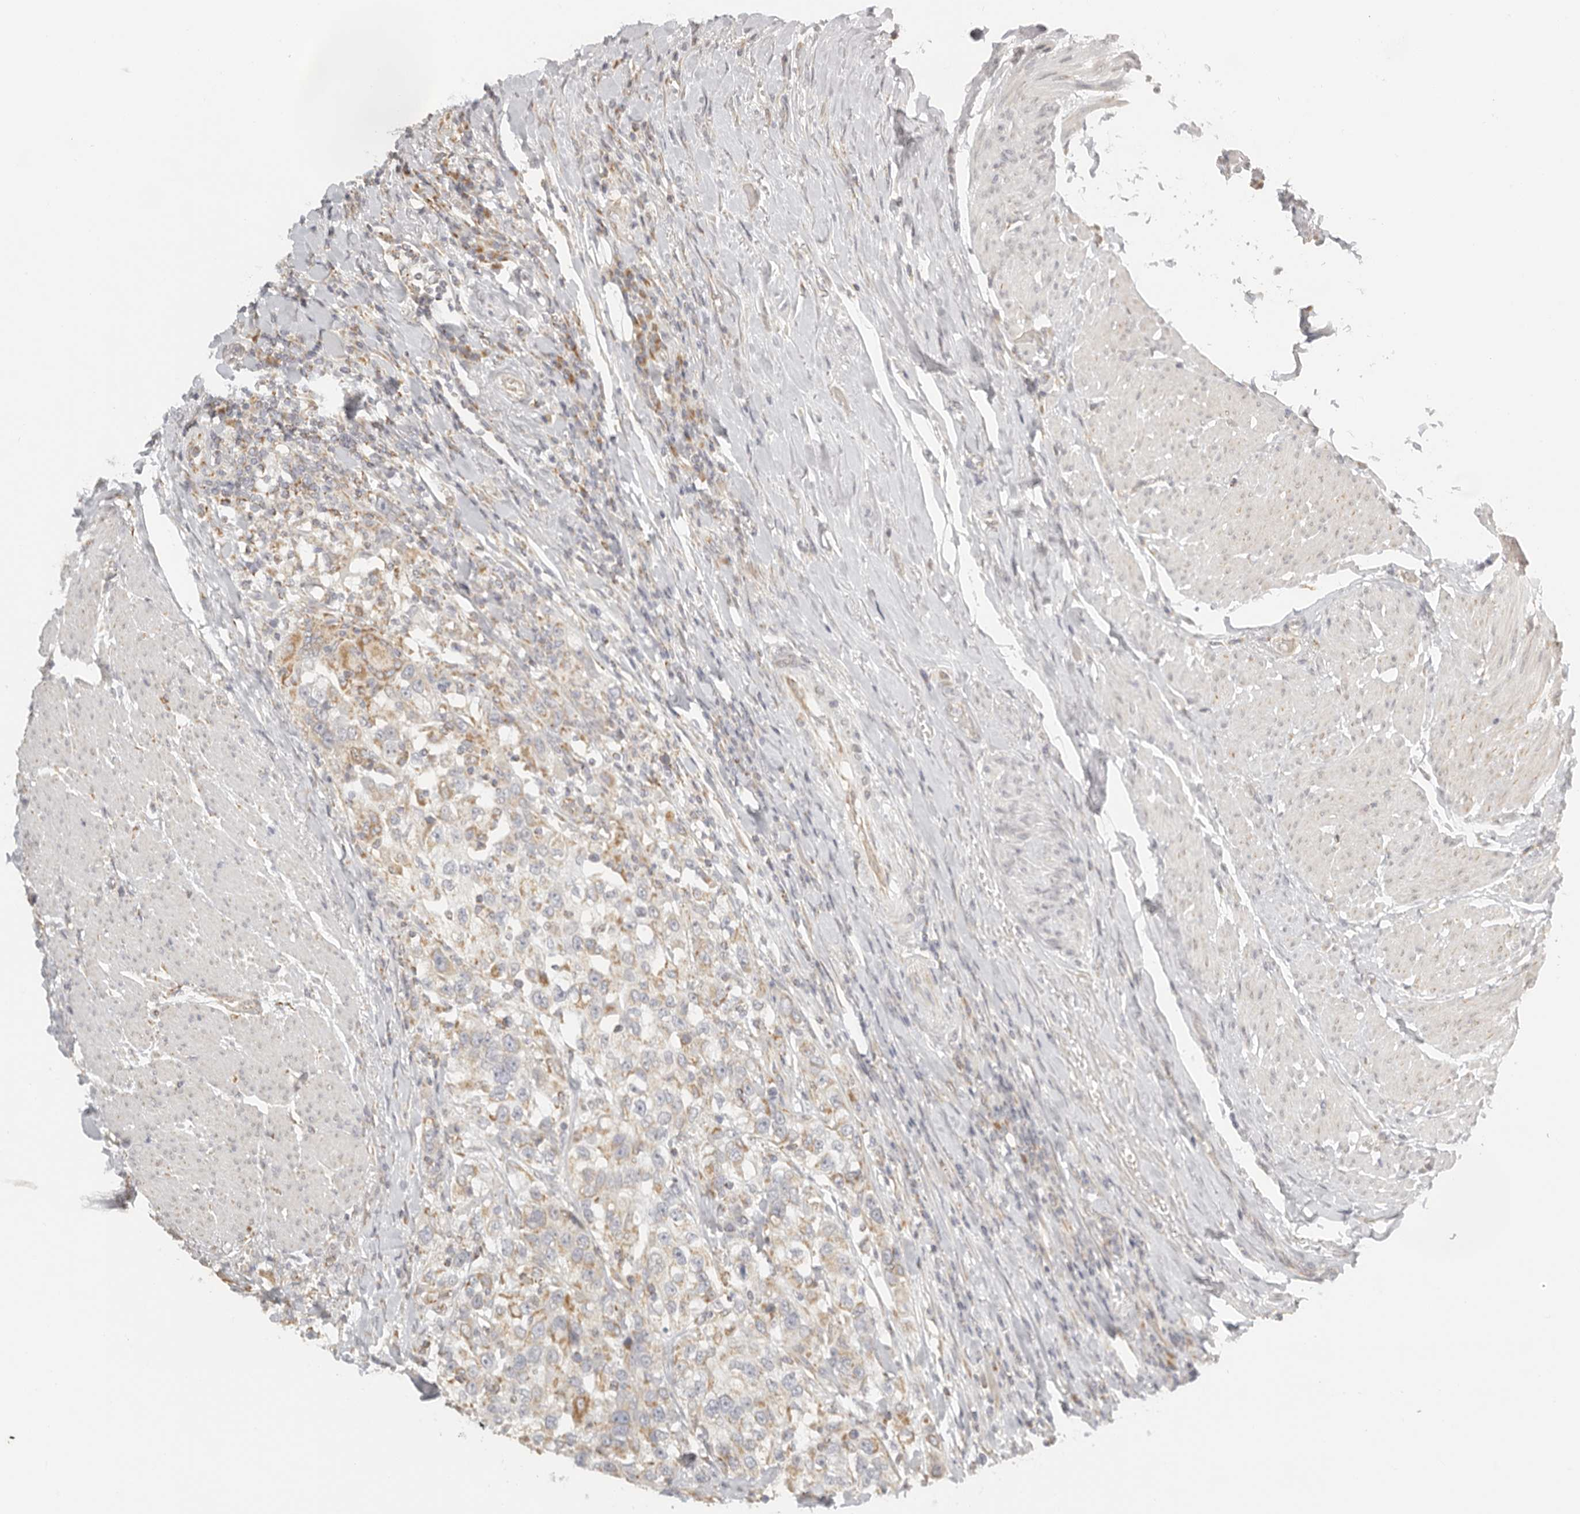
{"staining": {"intensity": "moderate", "quantity": ">75%", "location": "cytoplasmic/membranous"}, "tissue": "urothelial cancer", "cell_type": "Tumor cells", "image_type": "cancer", "snomed": [{"axis": "morphology", "description": "Urothelial carcinoma, High grade"}, {"axis": "topography", "description": "Urinary bladder"}], "caption": "Human urothelial carcinoma (high-grade) stained with a brown dye exhibits moderate cytoplasmic/membranous positive staining in about >75% of tumor cells.", "gene": "KDF1", "patient": {"sex": "female", "age": 80}}